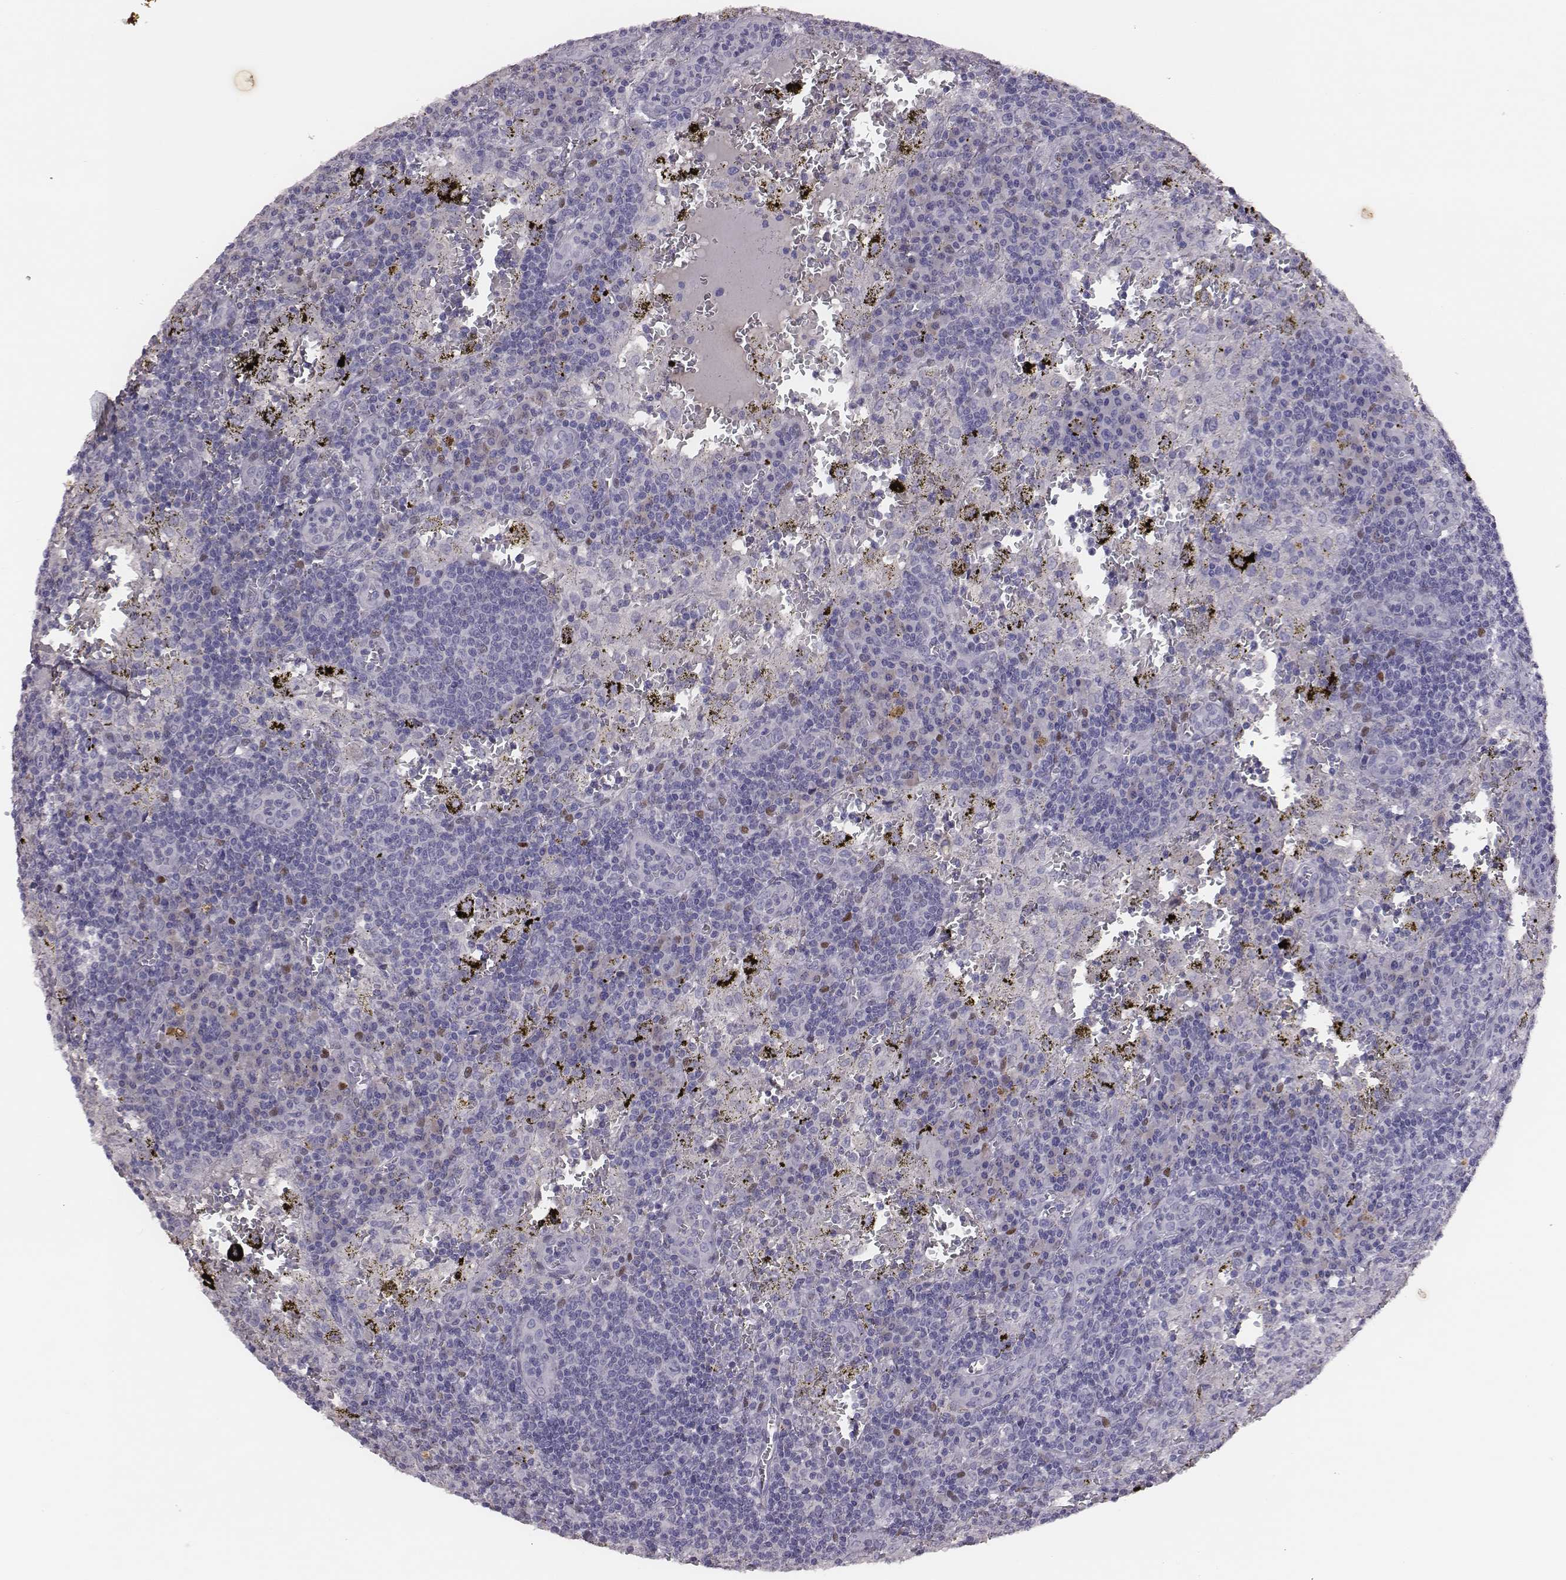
{"staining": {"intensity": "negative", "quantity": "none", "location": "none"}, "tissue": "lymph node", "cell_type": "Germinal center cells", "image_type": "normal", "snomed": [{"axis": "morphology", "description": "Normal tissue, NOS"}, {"axis": "topography", "description": "Lymph node"}], "caption": "Germinal center cells are negative for brown protein staining in normal lymph node. (DAB immunohistochemistry, high magnification).", "gene": "EN1", "patient": {"sex": "male", "age": 62}}